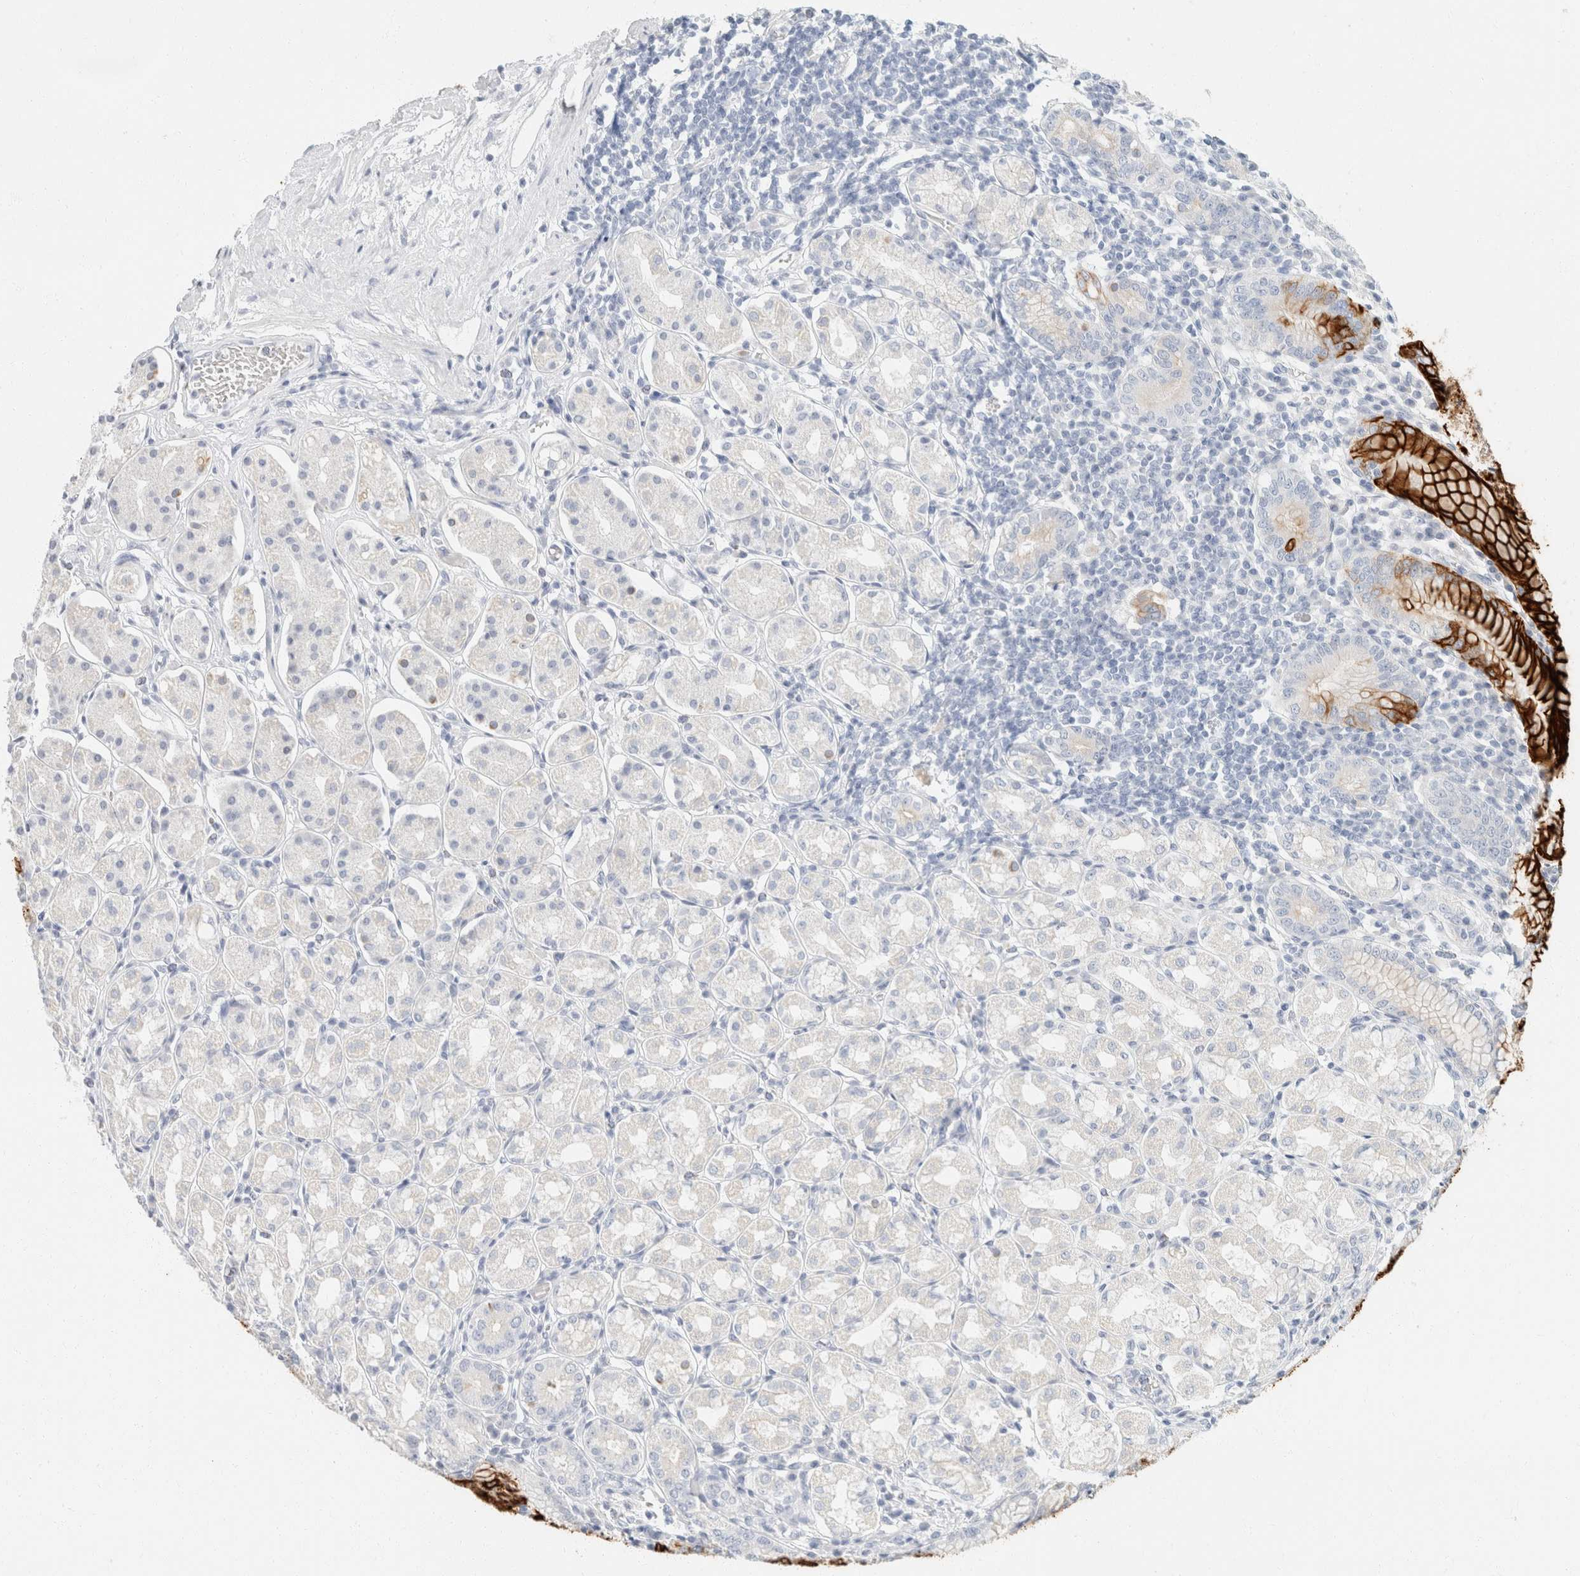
{"staining": {"intensity": "strong", "quantity": "<25%", "location": "cytoplasmic/membranous"}, "tissue": "stomach", "cell_type": "Glandular cells", "image_type": "normal", "snomed": [{"axis": "morphology", "description": "Normal tissue, NOS"}, {"axis": "topography", "description": "Stomach"}, {"axis": "topography", "description": "Stomach, lower"}], "caption": "Strong cytoplasmic/membranous protein positivity is seen in about <25% of glandular cells in stomach. The staining was performed using DAB, with brown indicating positive protein expression. Nuclei are stained blue with hematoxylin.", "gene": "KRT20", "patient": {"sex": "female", "age": 56}}